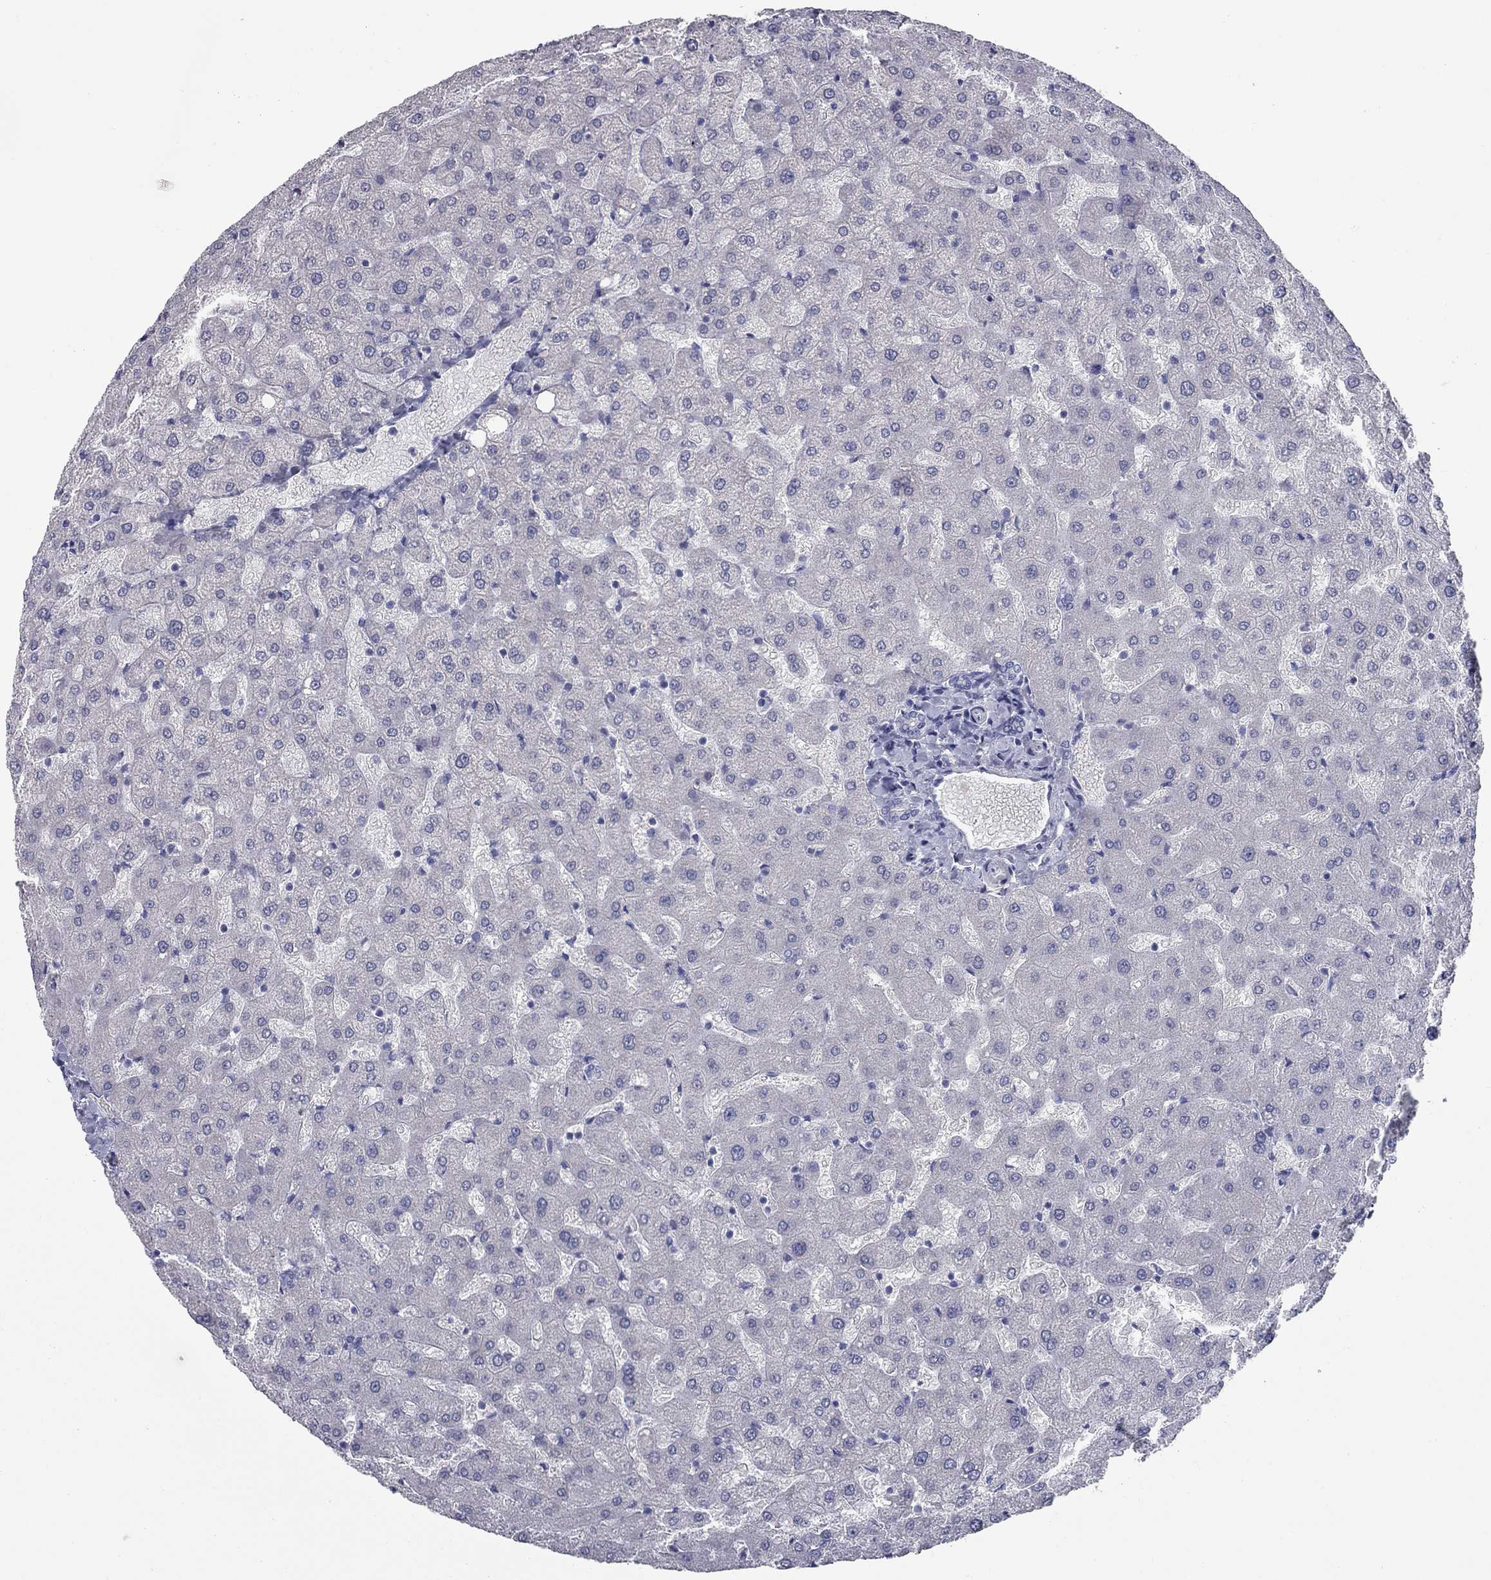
{"staining": {"intensity": "negative", "quantity": "none", "location": "none"}, "tissue": "liver", "cell_type": "Cholangiocytes", "image_type": "normal", "snomed": [{"axis": "morphology", "description": "Normal tissue, NOS"}, {"axis": "topography", "description": "Liver"}], "caption": "The histopathology image reveals no significant expression in cholangiocytes of liver. The staining is performed using DAB brown chromogen with nuclei counter-stained in using hematoxylin.", "gene": "KIRREL2", "patient": {"sex": "female", "age": 50}}